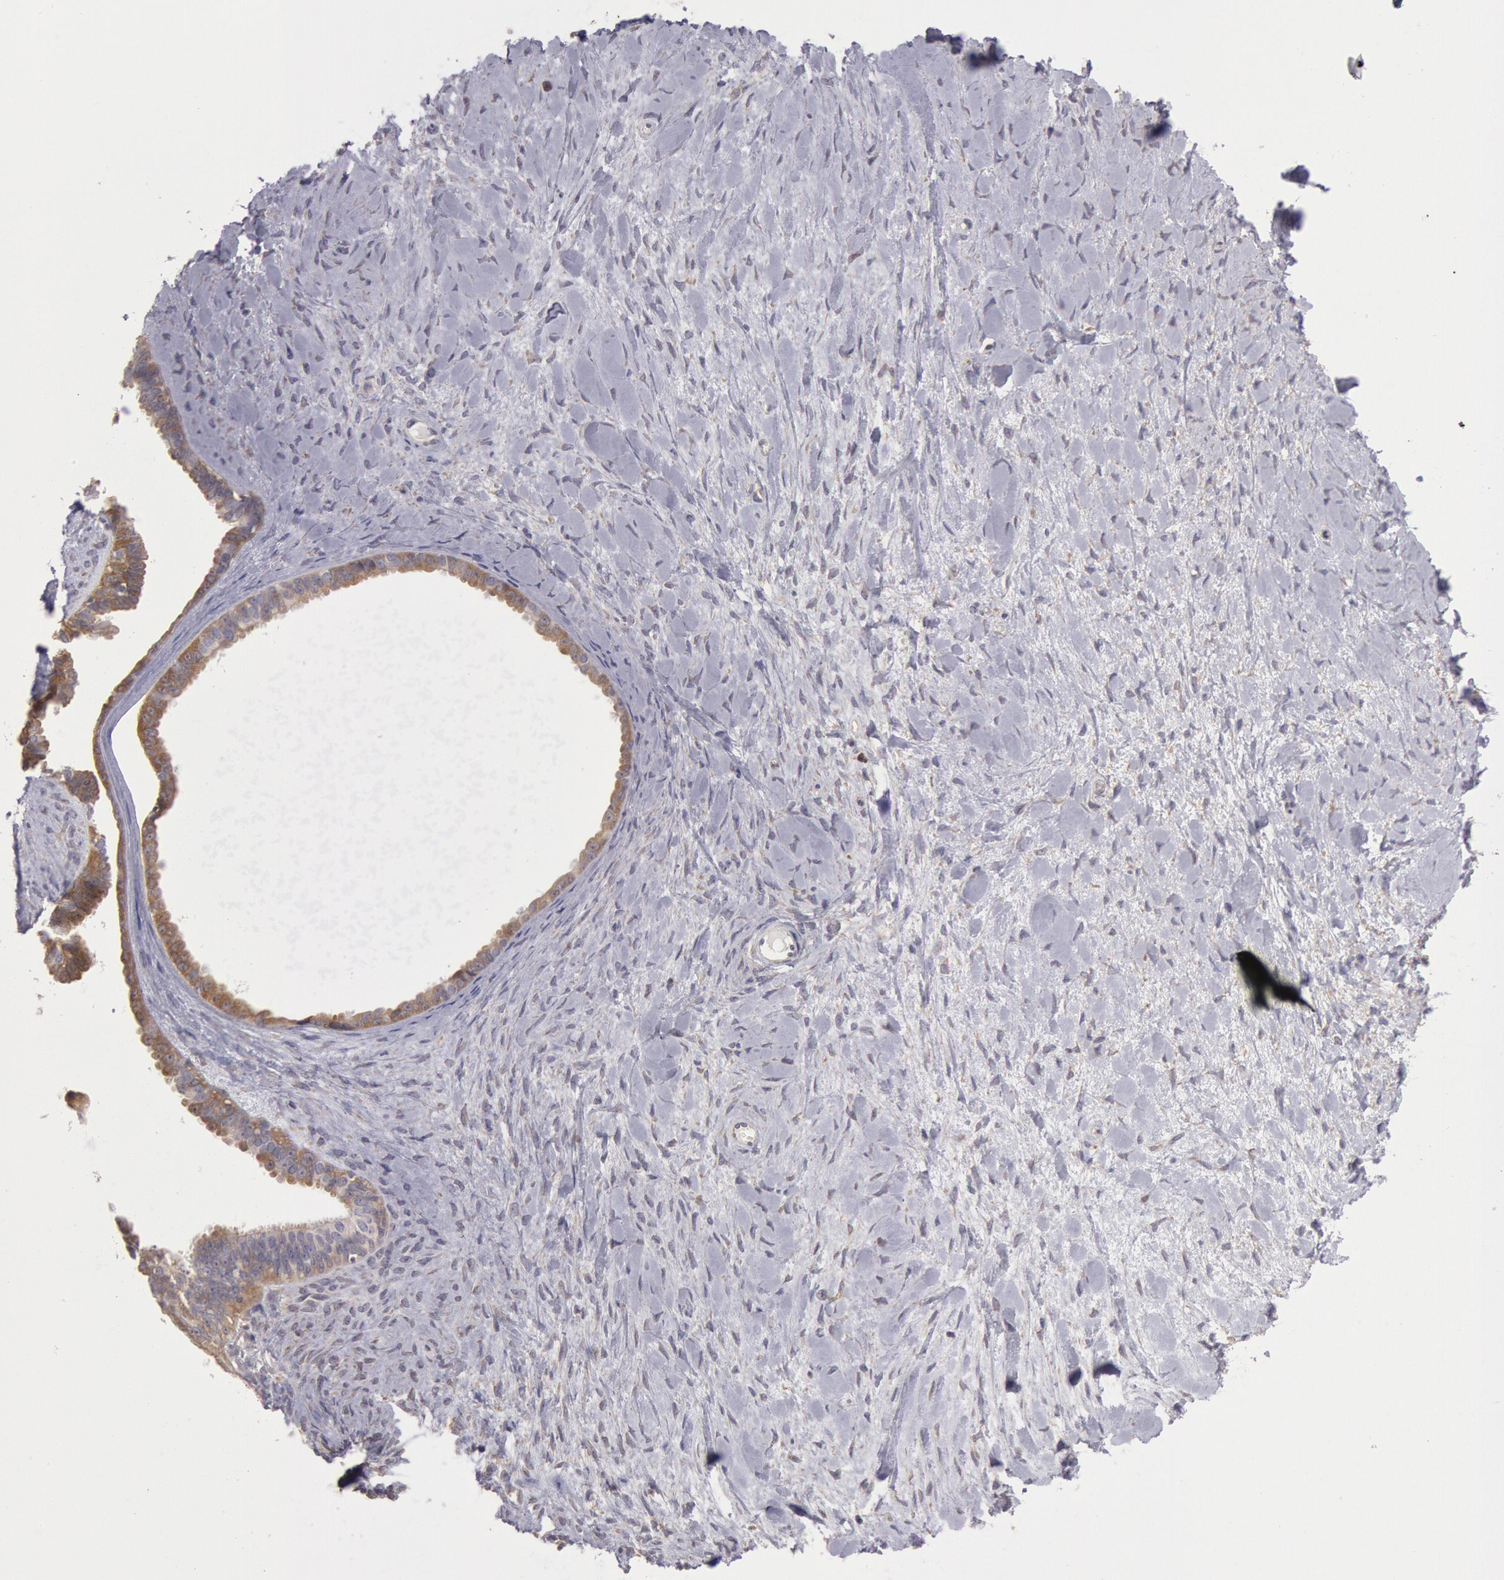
{"staining": {"intensity": "weak", "quantity": ">75%", "location": "cytoplasmic/membranous"}, "tissue": "ovarian cancer", "cell_type": "Tumor cells", "image_type": "cancer", "snomed": [{"axis": "morphology", "description": "Cystadenocarcinoma, serous, NOS"}, {"axis": "topography", "description": "Ovary"}], "caption": "The photomicrograph shows immunohistochemical staining of ovarian cancer (serous cystadenocarcinoma). There is weak cytoplasmic/membranous expression is identified in about >75% of tumor cells.", "gene": "NMT2", "patient": {"sex": "female", "age": 71}}